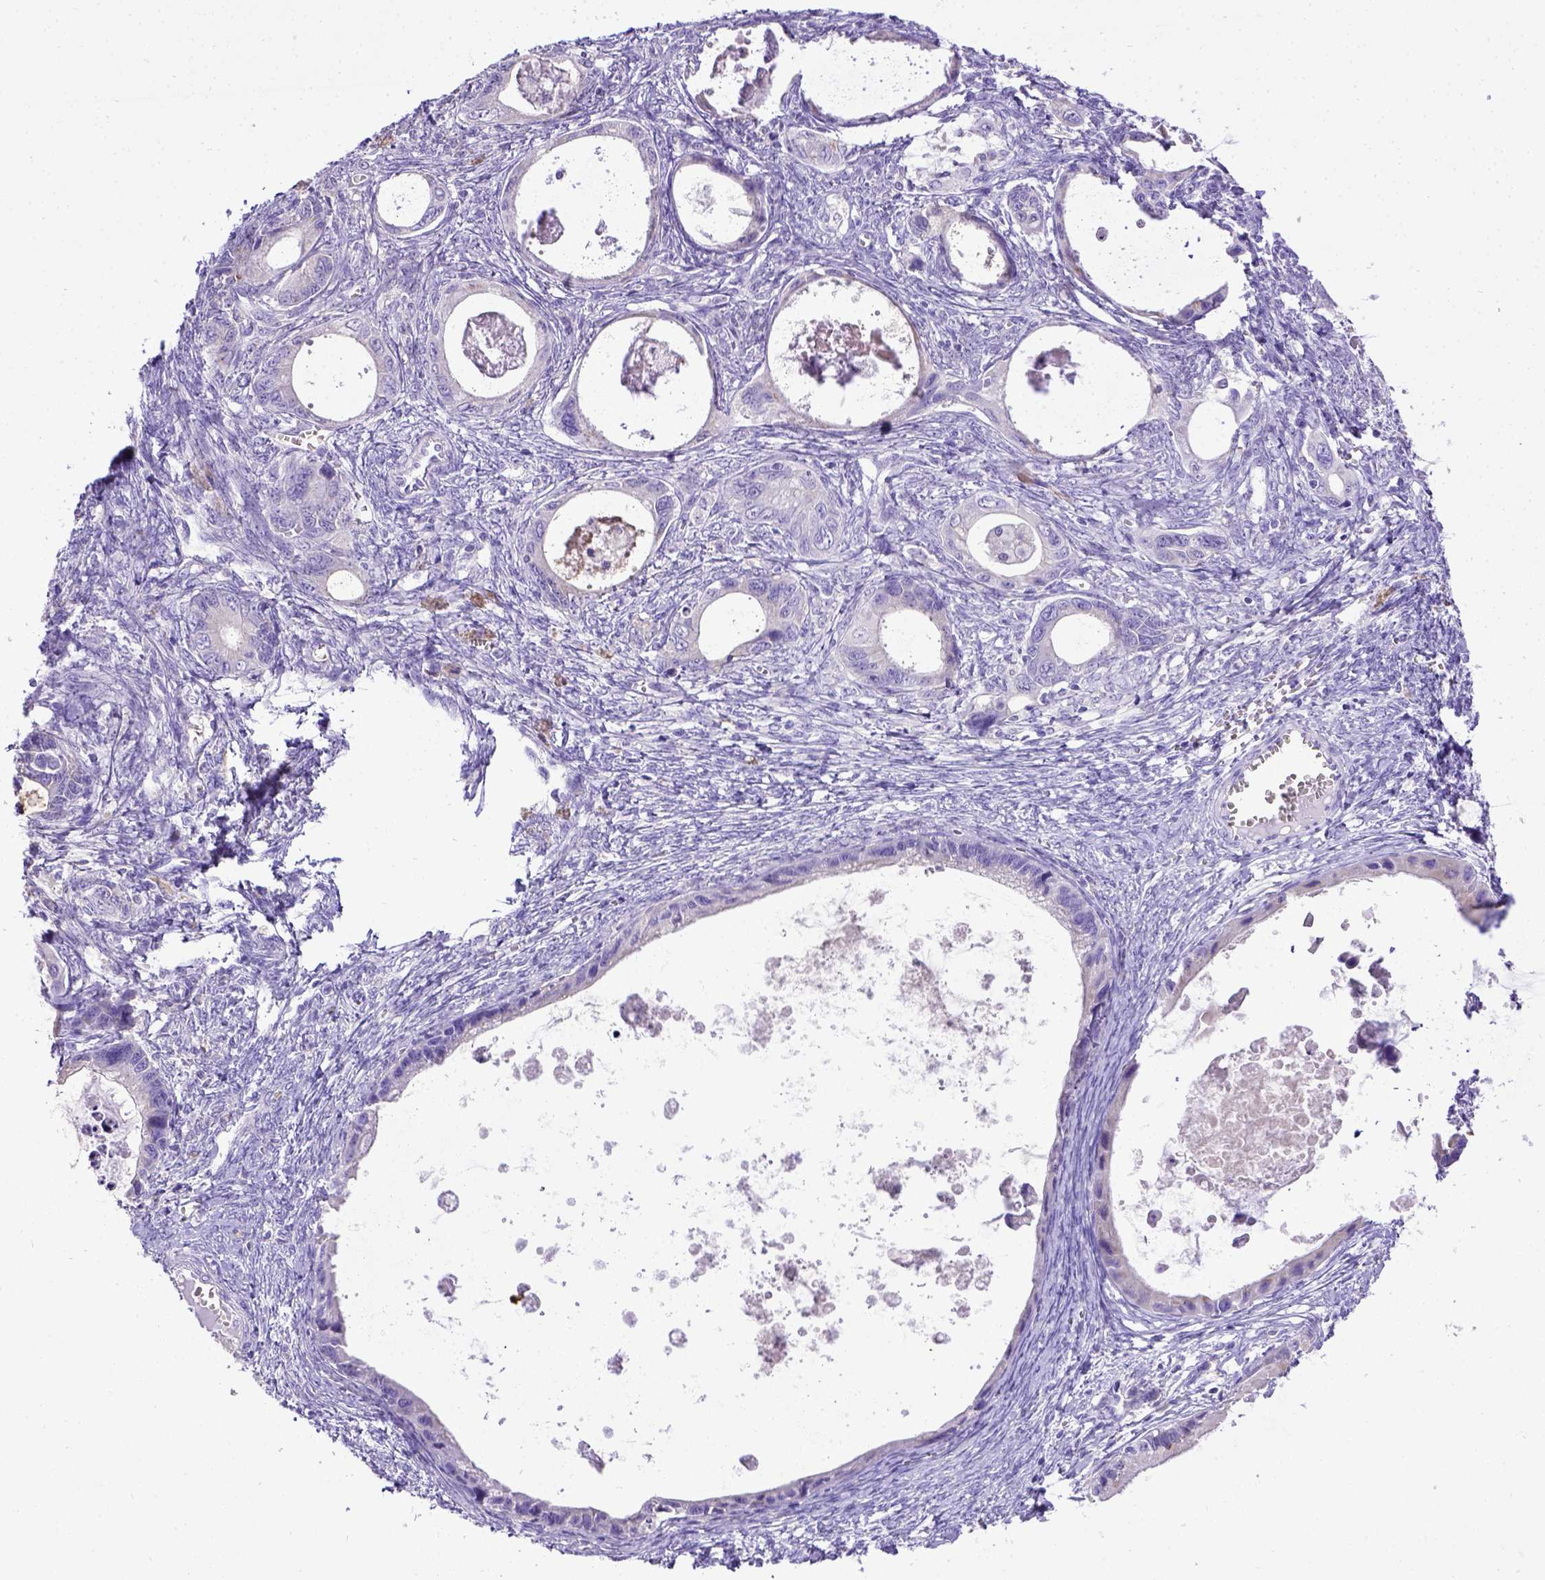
{"staining": {"intensity": "negative", "quantity": "none", "location": "none"}, "tissue": "ovarian cancer", "cell_type": "Tumor cells", "image_type": "cancer", "snomed": [{"axis": "morphology", "description": "Cystadenocarcinoma, mucinous, NOS"}, {"axis": "topography", "description": "Ovary"}], "caption": "Immunohistochemical staining of ovarian cancer displays no significant expression in tumor cells.", "gene": "SPEF1", "patient": {"sex": "female", "age": 64}}